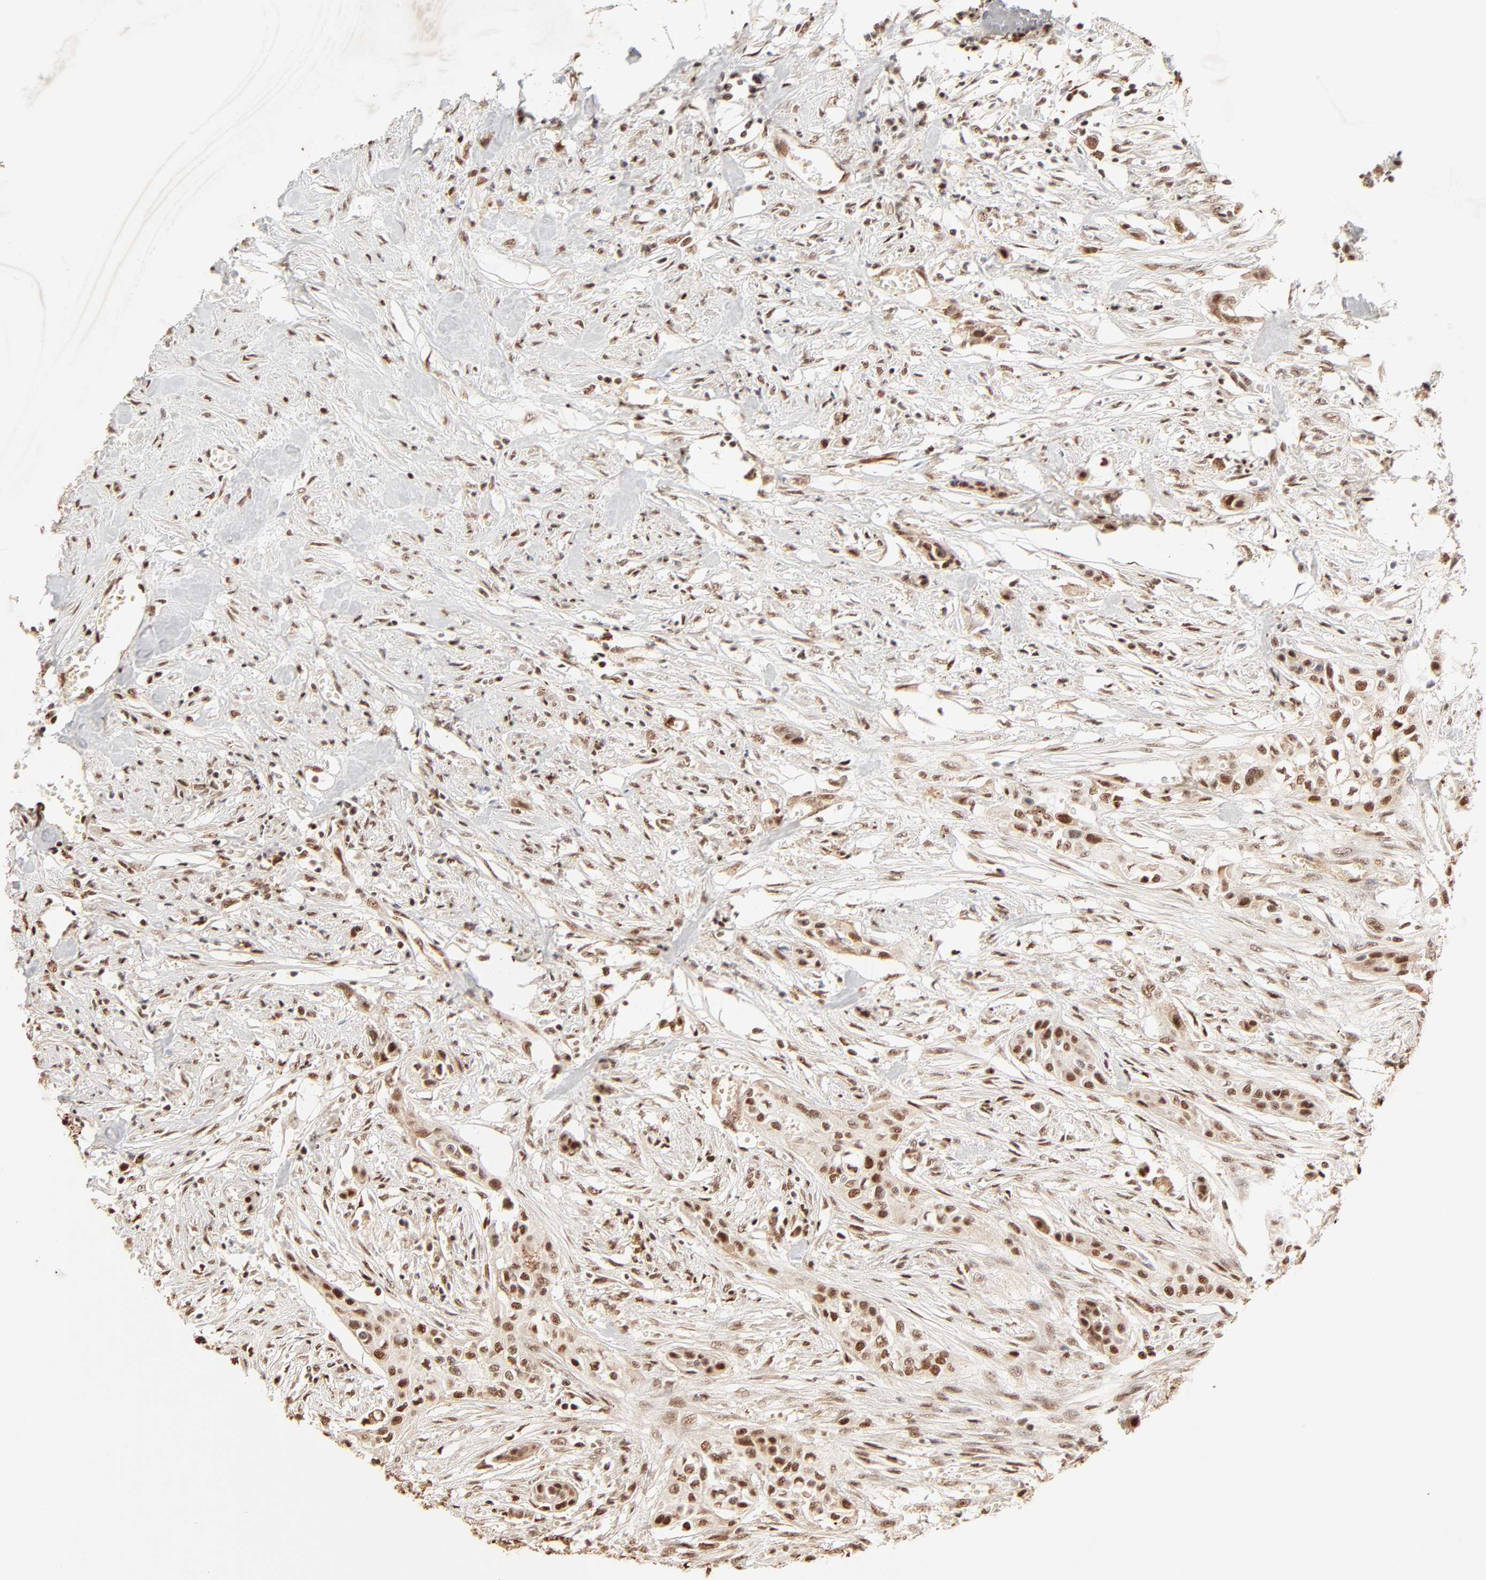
{"staining": {"intensity": "moderate", "quantity": ">75%", "location": "cytoplasmic/membranous,nuclear"}, "tissue": "urothelial cancer", "cell_type": "Tumor cells", "image_type": "cancer", "snomed": [{"axis": "morphology", "description": "Urothelial carcinoma, High grade"}, {"axis": "topography", "description": "Urinary bladder"}], "caption": "High-magnification brightfield microscopy of urothelial cancer stained with DAB (brown) and counterstained with hematoxylin (blue). tumor cells exhibit moderate cytoplasmic/membranous and nuclear staining is appreciated in approximately>75% of cells.", "gene": "FAM50A", "patient": {"sex": "male", "age": 74}}